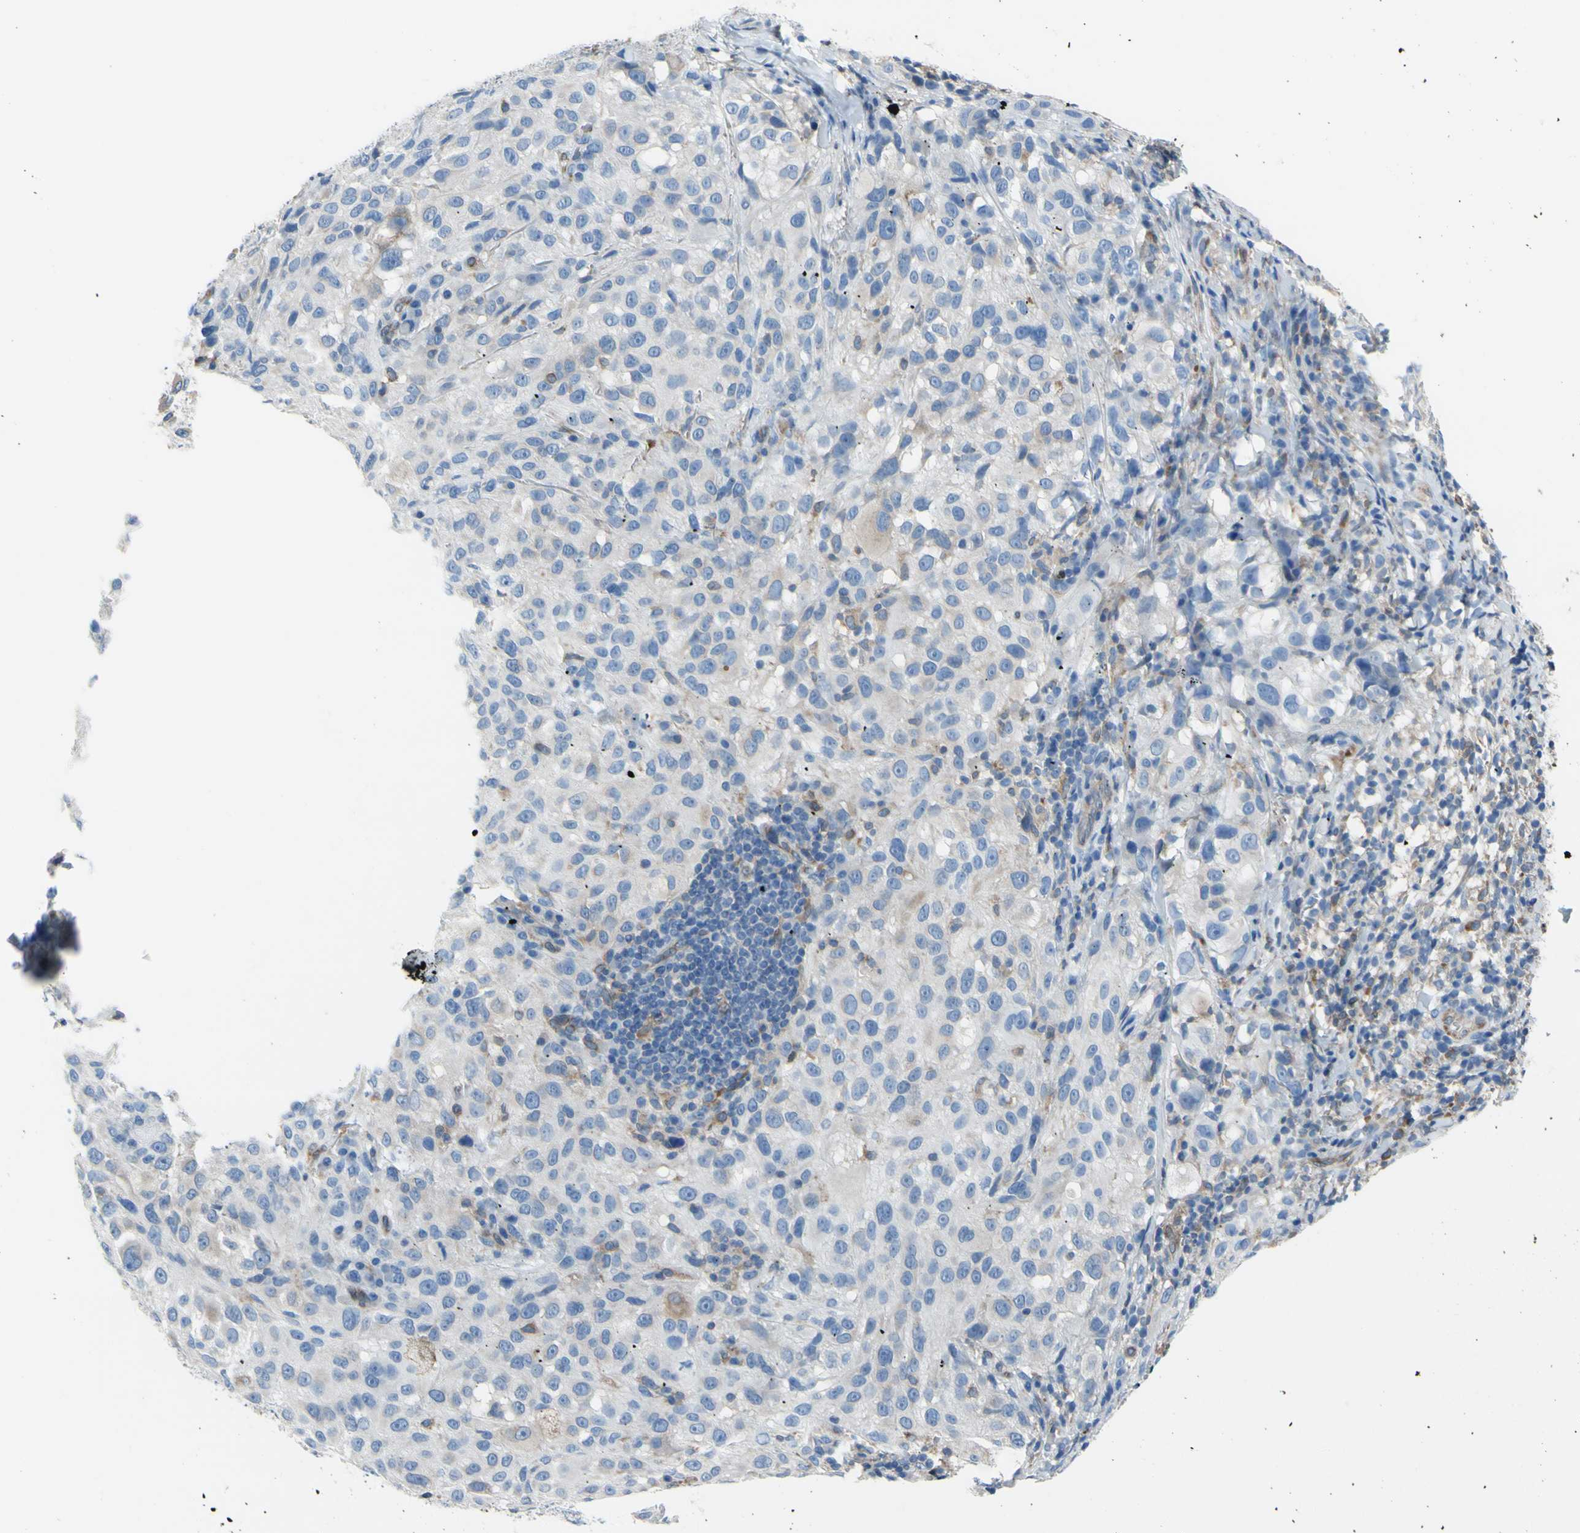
{"staining": {"intensity": "negative", "quantity": "none", "location": "none"}, "tissue": "melanoma", "cell_type": "Tumor cells", "image_type": "cancer", "snomed": [{"axis": "morphology", "description": "Necrosis, NOS"}, {"axis": "morphology", "description": "Malignant melanoma, NOS"}, {"axis": "topography", "description": "Skin"}], "caption": "High power microscopy image of an immunohistochemistry (IHC) photomicrograph of melanoma, revealing no significant expression in tumor cells.", "gene": "MGST2", "patient": {"sex": "female", "age": 87}}